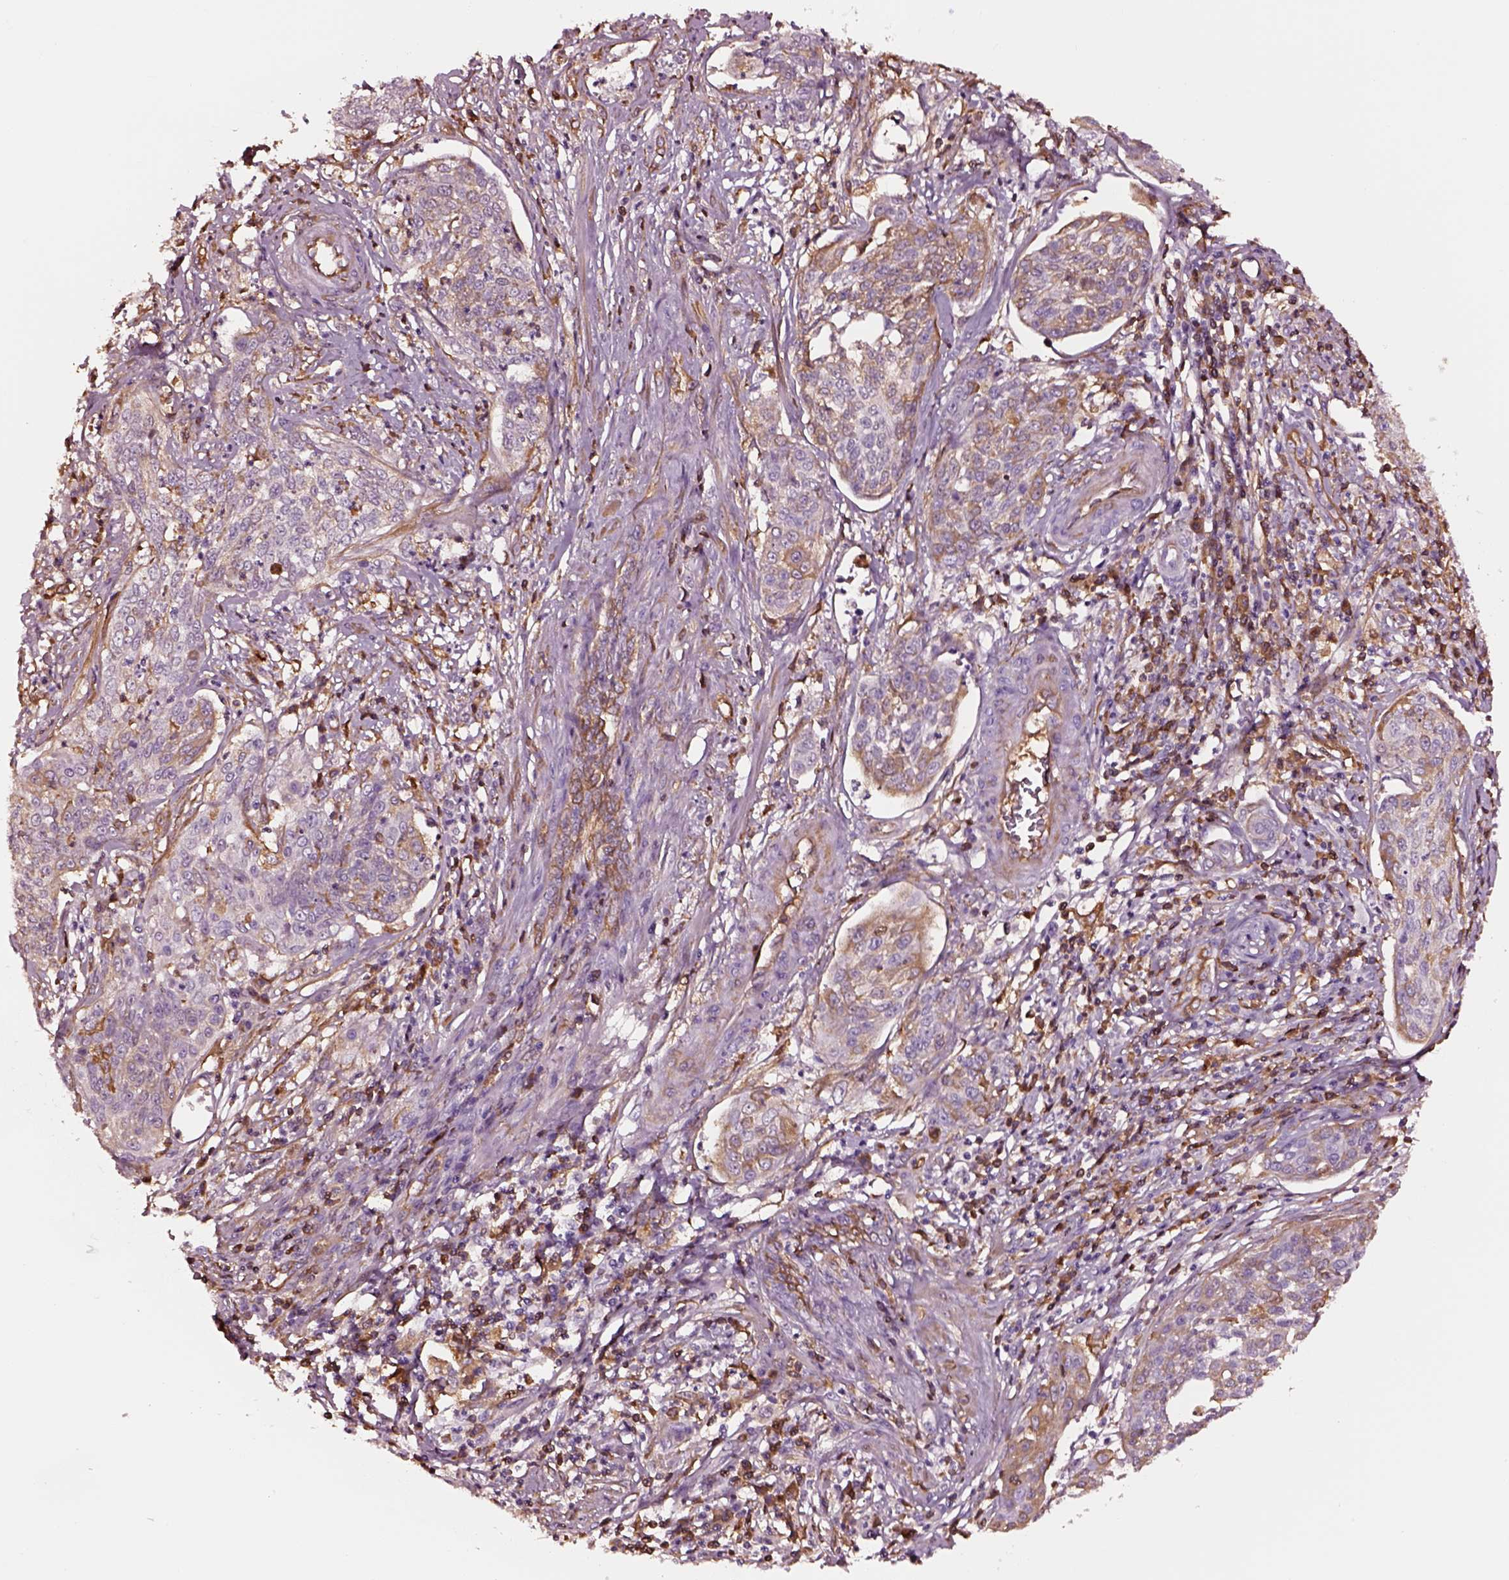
{"staining": {"intensity": "moderate", "quantity": "25%-75%", "location": "cytoplasmic/membranous"}, "tissue": "cervical cancer", "cell_type": "Tumor cells", "image_type": "cancer", "snomed": [{"axis": "morphology", "description": "Squamous cell carcinoma, NOS"}, {"axis": "topography", "description": "Cervix"}], "caption": "This is a histology image of immunohistochemistry (IHC) staining of cervical cancer, which shows moderate expression in the cytoplasmic/membranous of tumor cells.", "gene": "TF", "patient": {"sex": "female", "age": 34}}